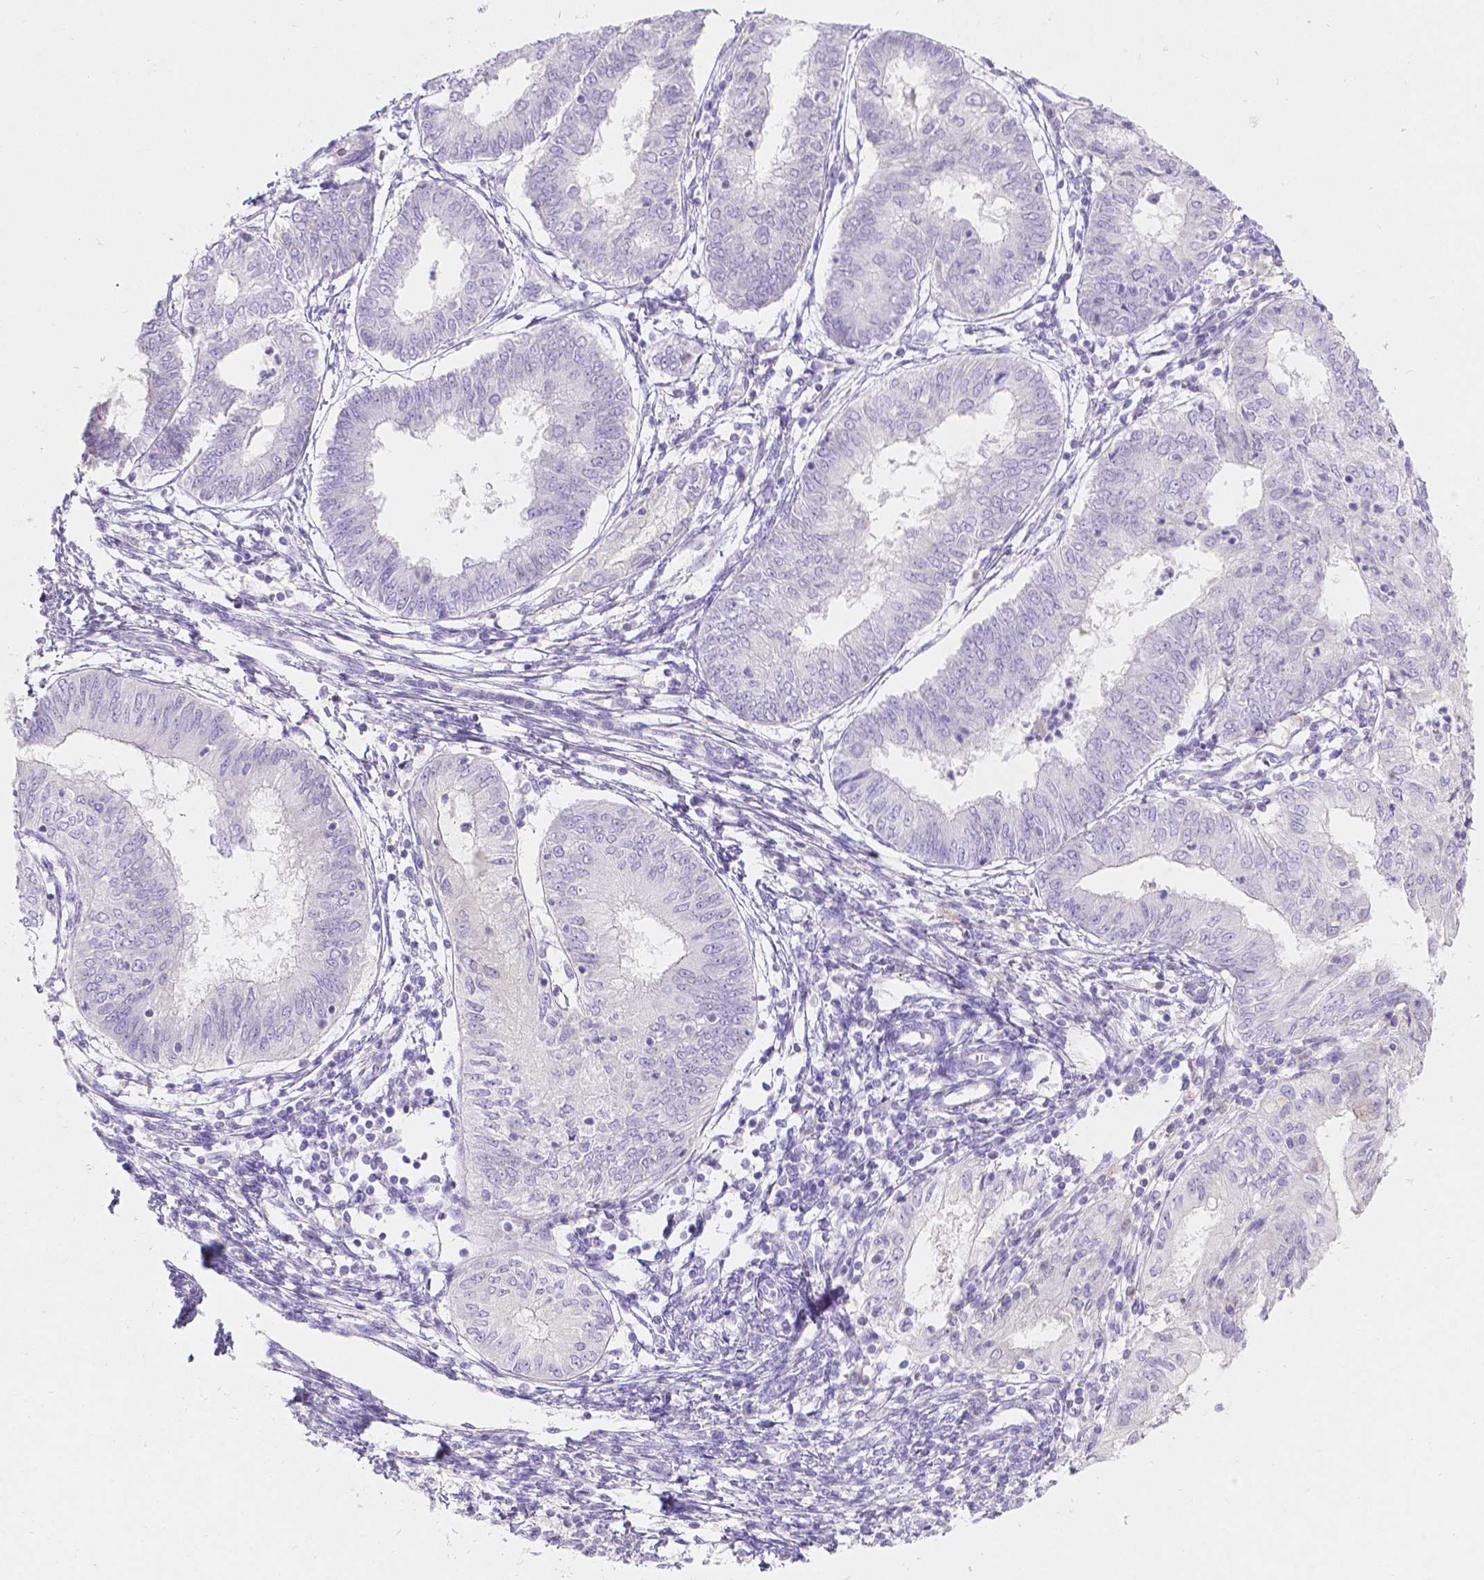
{"staining": {"intensity": "negative", "quantity": "none", "location": "none"}, "tissue": "endometrial cancer", "cell_type": "Tumor cells", "image_type": "cancer", "snomed": [{"axis": "morphology", "description": "Adenocarcinoma, NOS"}, {"axis": "topography", "description": "Endometrium"}], "caption": "IHC histopathology image of endometrial adenocarcinoma stained for a protein (brown), which shows no positivity in tumor cells. The staining is performed using DAB brown chromogen with nuclei counter-stained in using hematoxylin.", "gene": "GAL3ST2", "patient": {"sex": "female", "age": 68}}